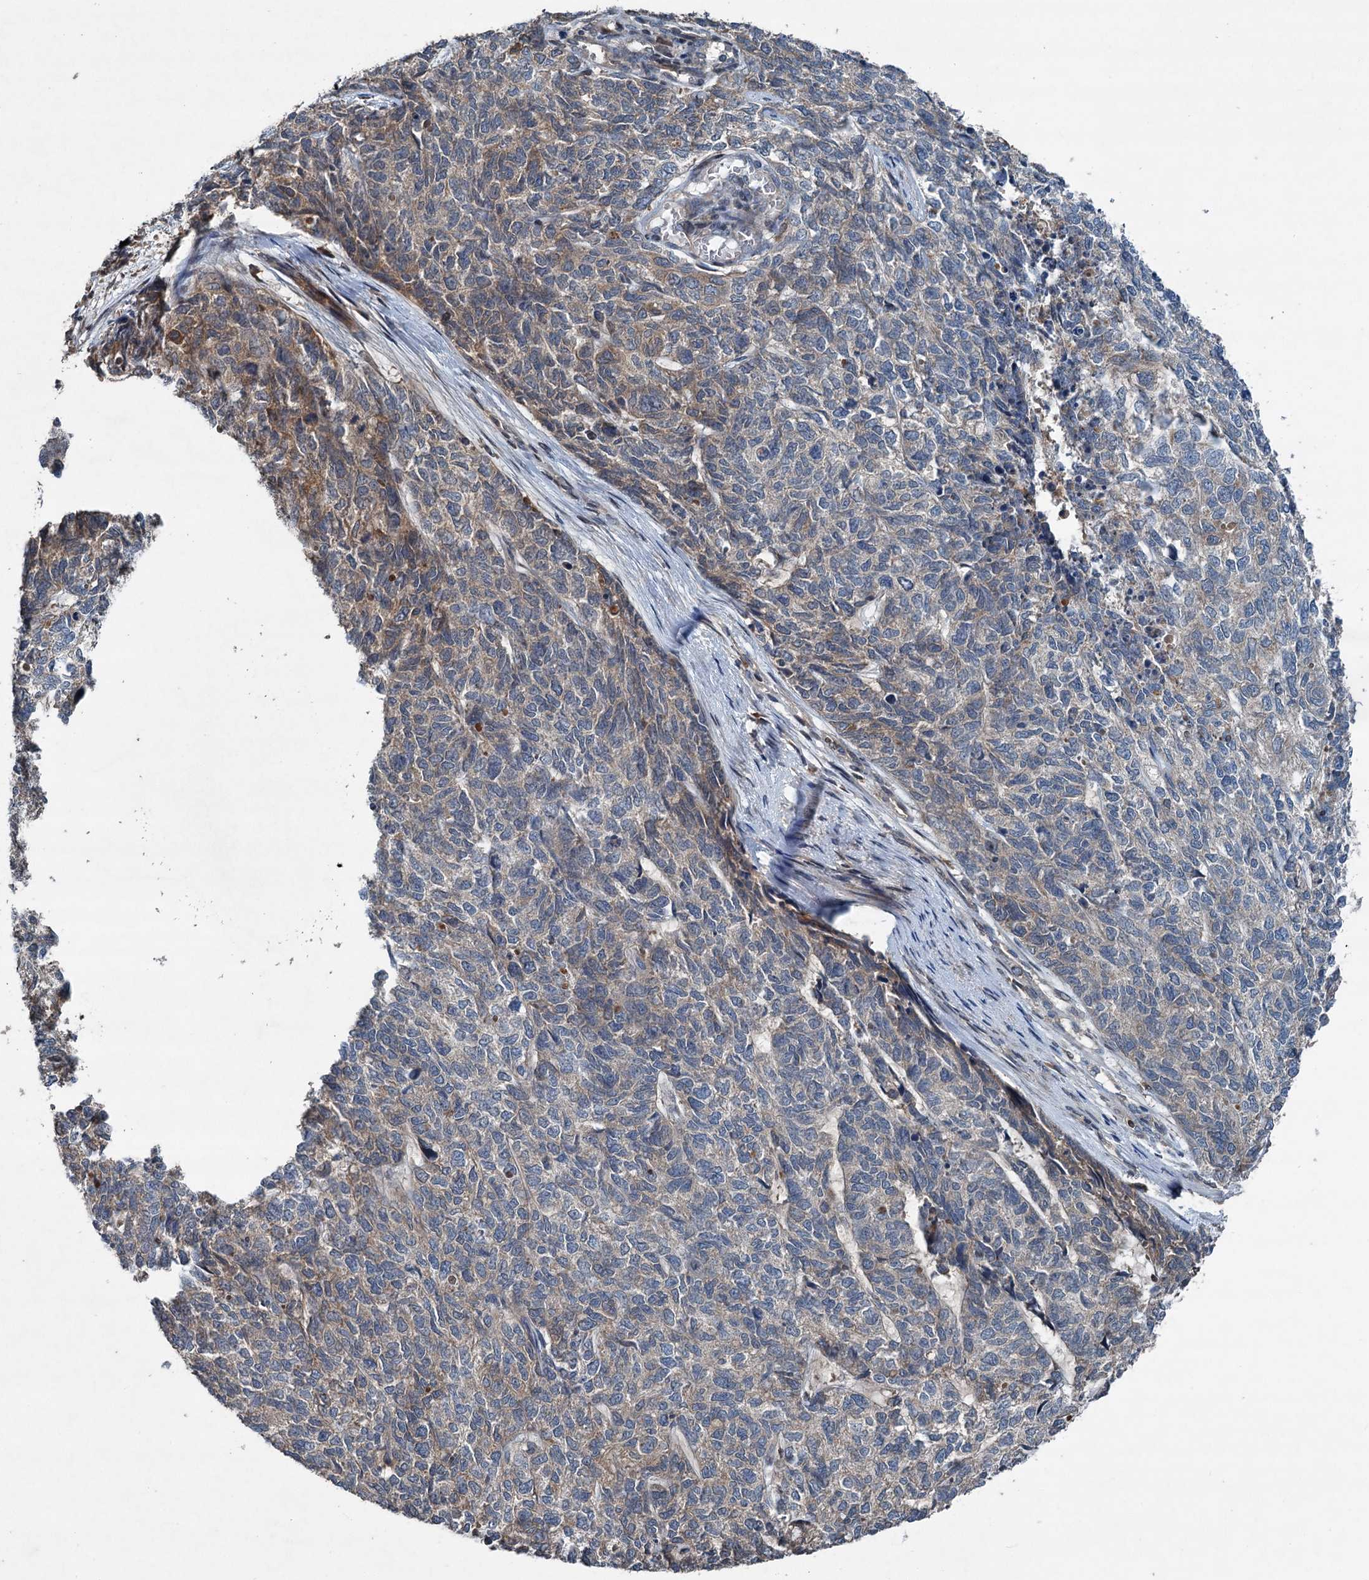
{"staining": {"intensity": "weak", "quantity": "<25%", "location": "cytoplasmic/membranous"}, "tissue": "cervical cancer", "cell_type": "Tumor cells", "image_type": "cancer", "snomed": [{"axis": "morphology", "description": "Squamous cell carcinoma, NOS"}, {"axis": "topography", "description": "Cervix"}], "caption": "This is an IHC photomicrograph of squamous cell carcinoma (cervical). There is no positivity in tumor cells.", "gene": "TAPBPL", "patient": {"sex": "female", "age": 63}}